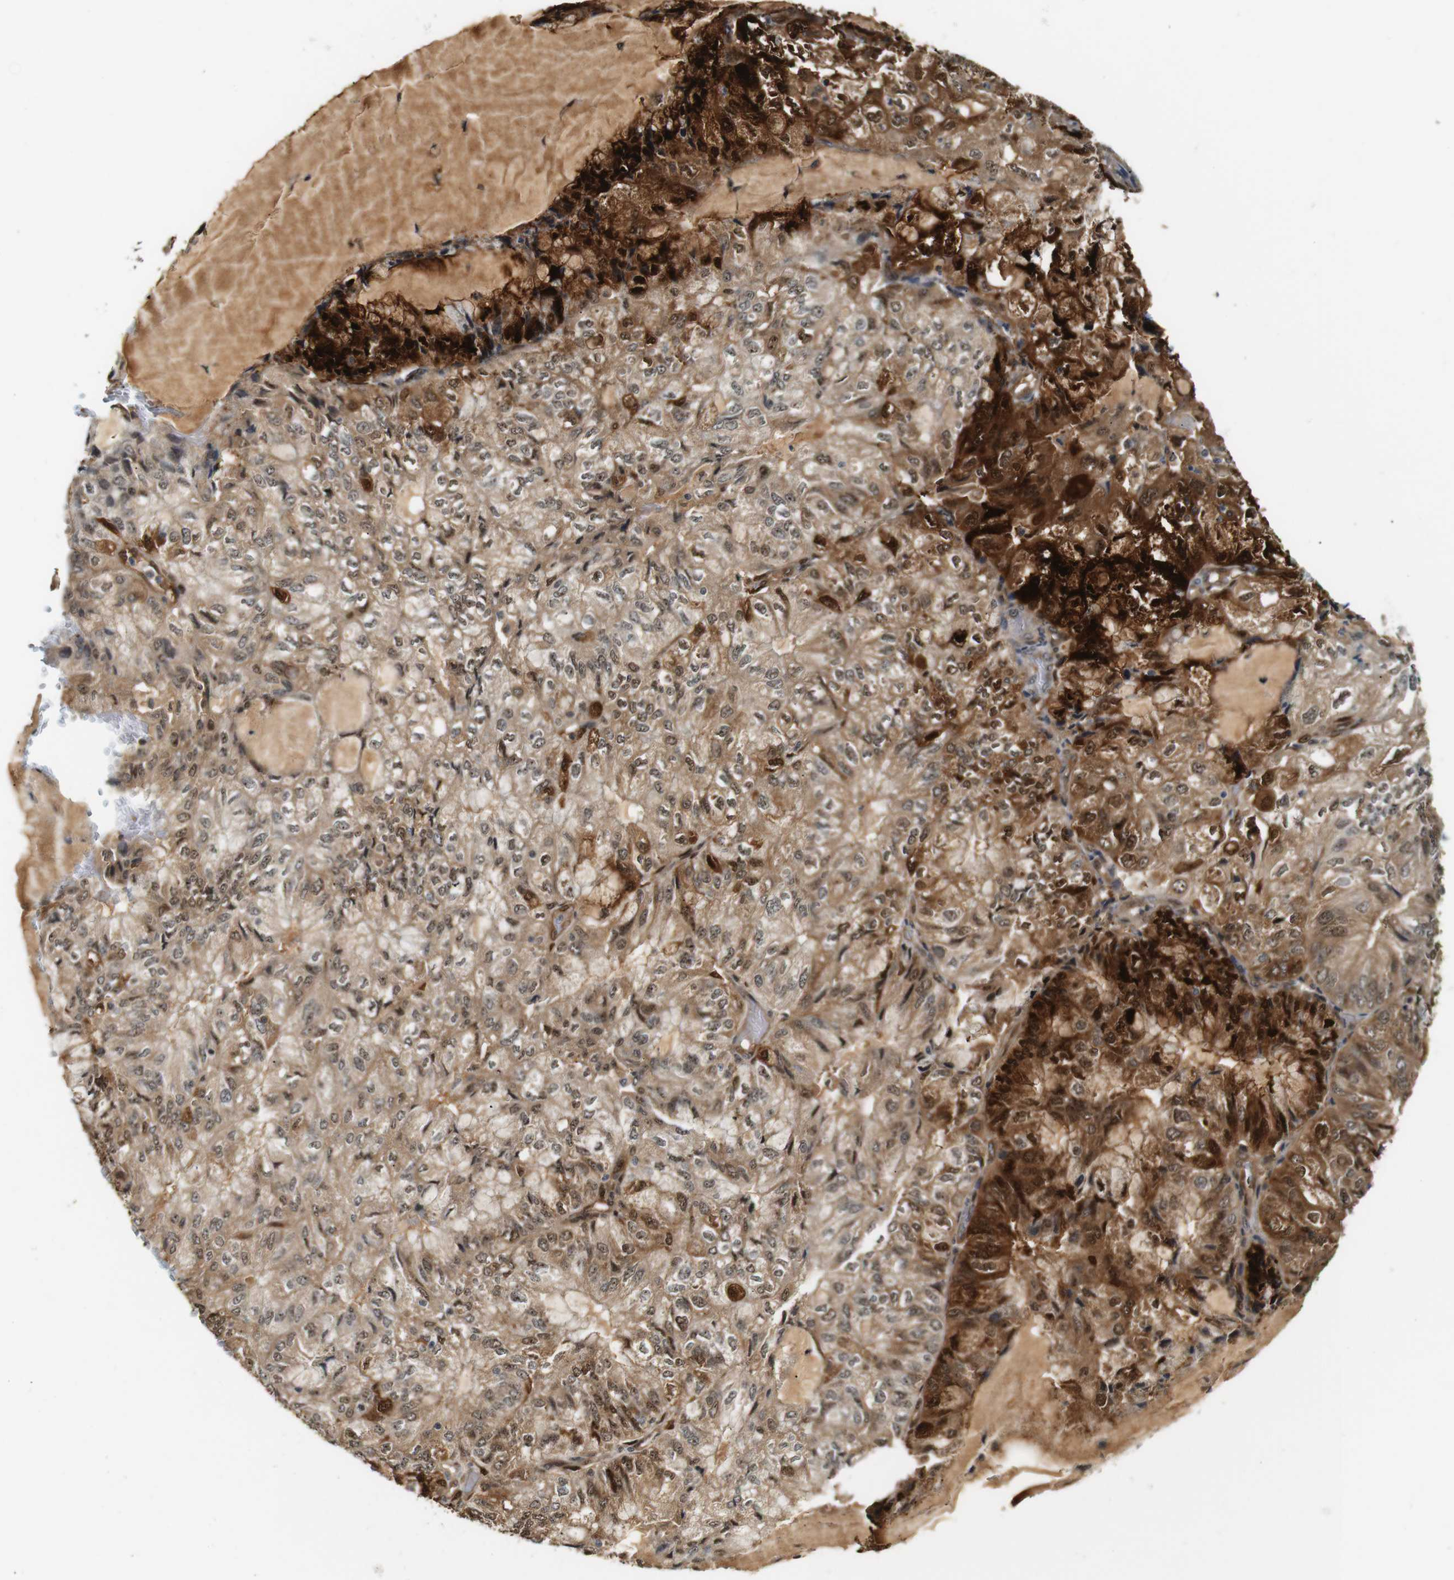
{"staining": {"intensity": "strong", "quantity": ">75%", "location": "cytoplasmic/membranous,nuclear"}, "tissue": "endometrial cancer", "cell_type": "Tumor cells", "image_type": "cancer", "snomed": [{"axis": "morphology", "description": "Adenocarcinoma, NOS"}, {"axis": "topography", "description": "Endometrium"}], "caption": "Human endometrial cancer stained with a brown dye demonstrates strong cytoplasmic/membranous and nuclear positive staining in about >75% of tumor cells.", "gene": "LXN", "patient": {"sex": "female", "age": 81}}